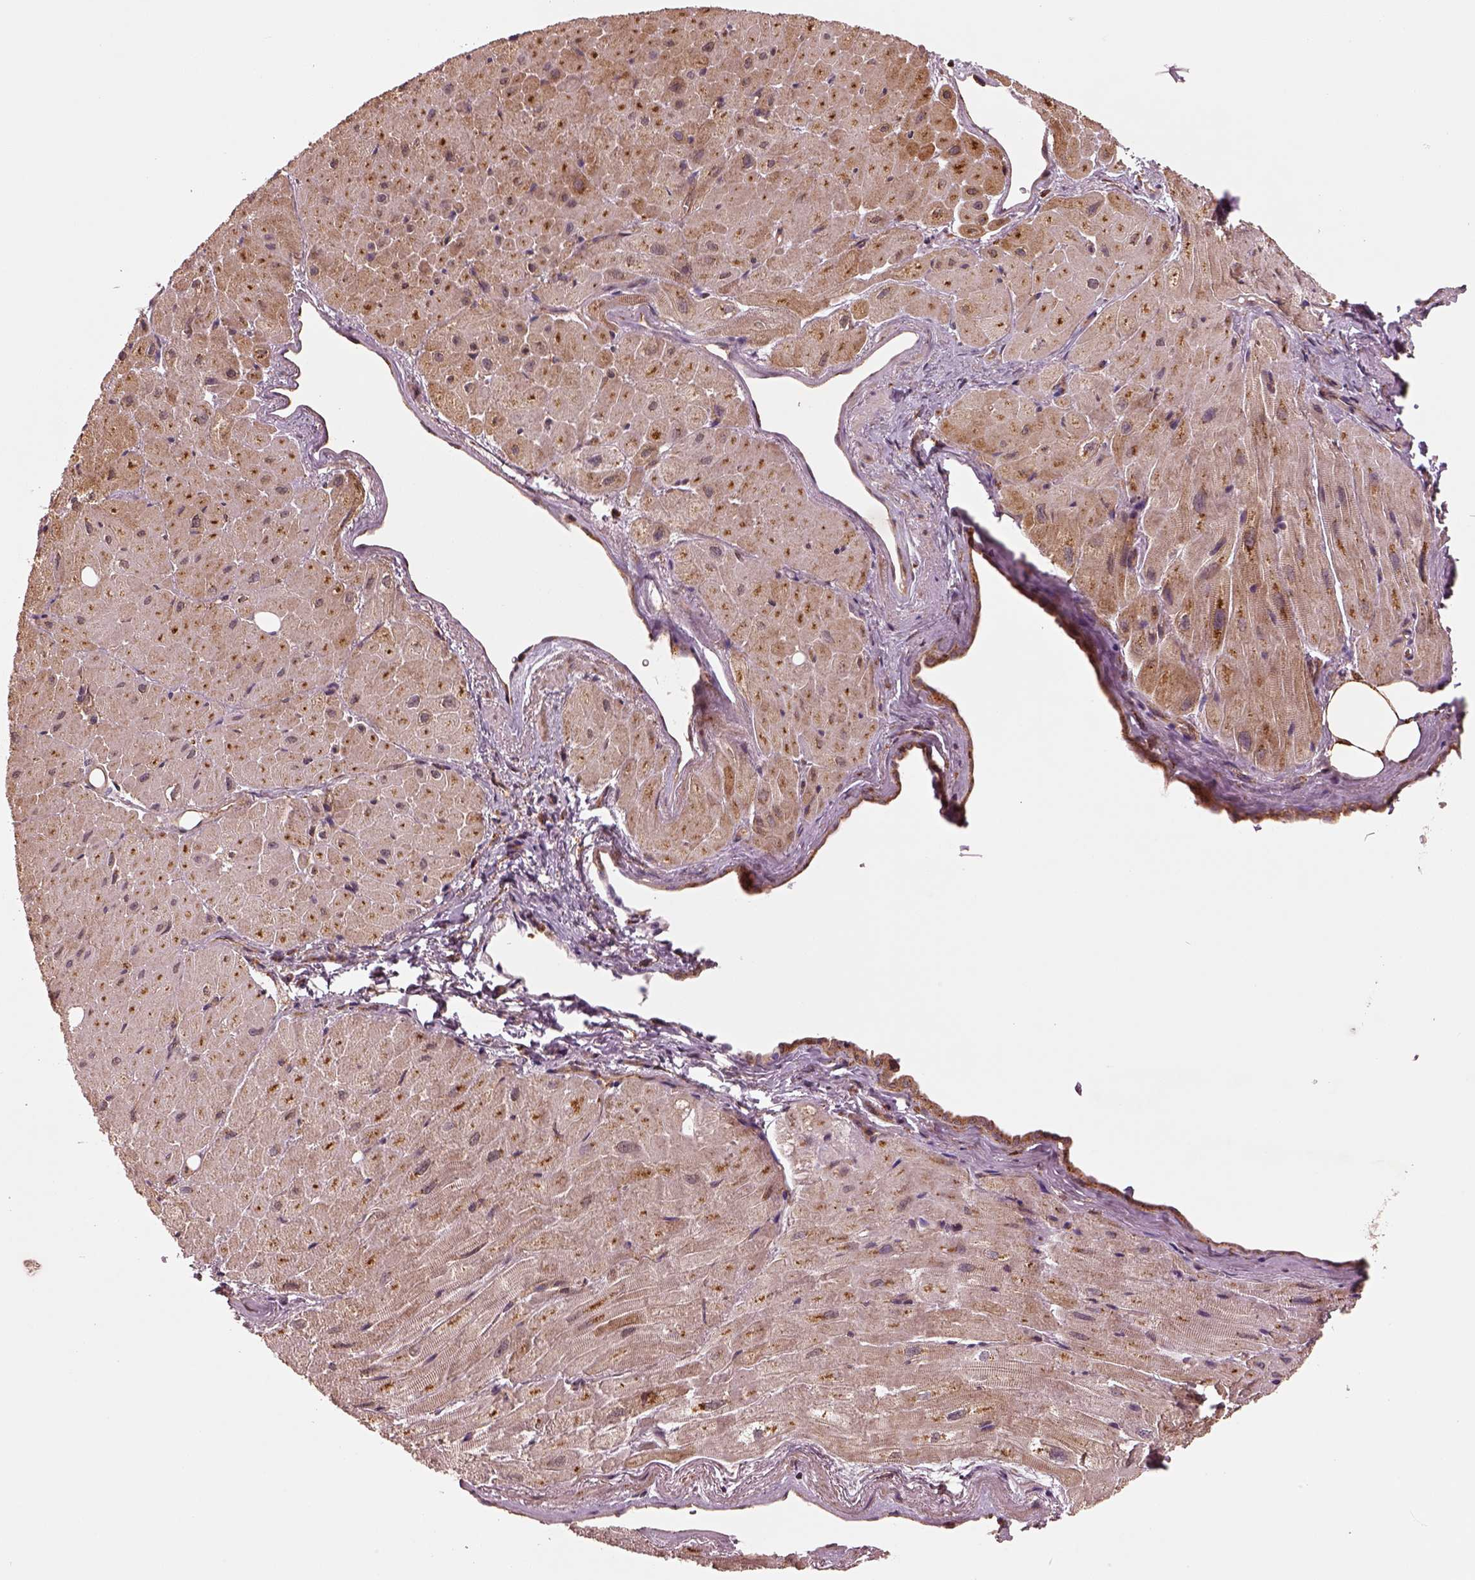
{"staining": {"intensity": "moderate", "quantity": "<25%", "location": "cytoplasmic/membranous"}, "tissue": "heart muscle", "cell_type": "Cardiomyocytes", "image_type": "normal", "snomed": [{"axis": "morphology", "description": "Normal tissue, NOS"}, {"axis": "topography", "description": "Heart"}], "caption": "Heart muscle stained with IHC shows moderate cytoplasmic/membranous positivity in about <25% of cardiomyocytes.", "gene": "WASHC2A", "patient": {"sex": "male", "age": 62}}